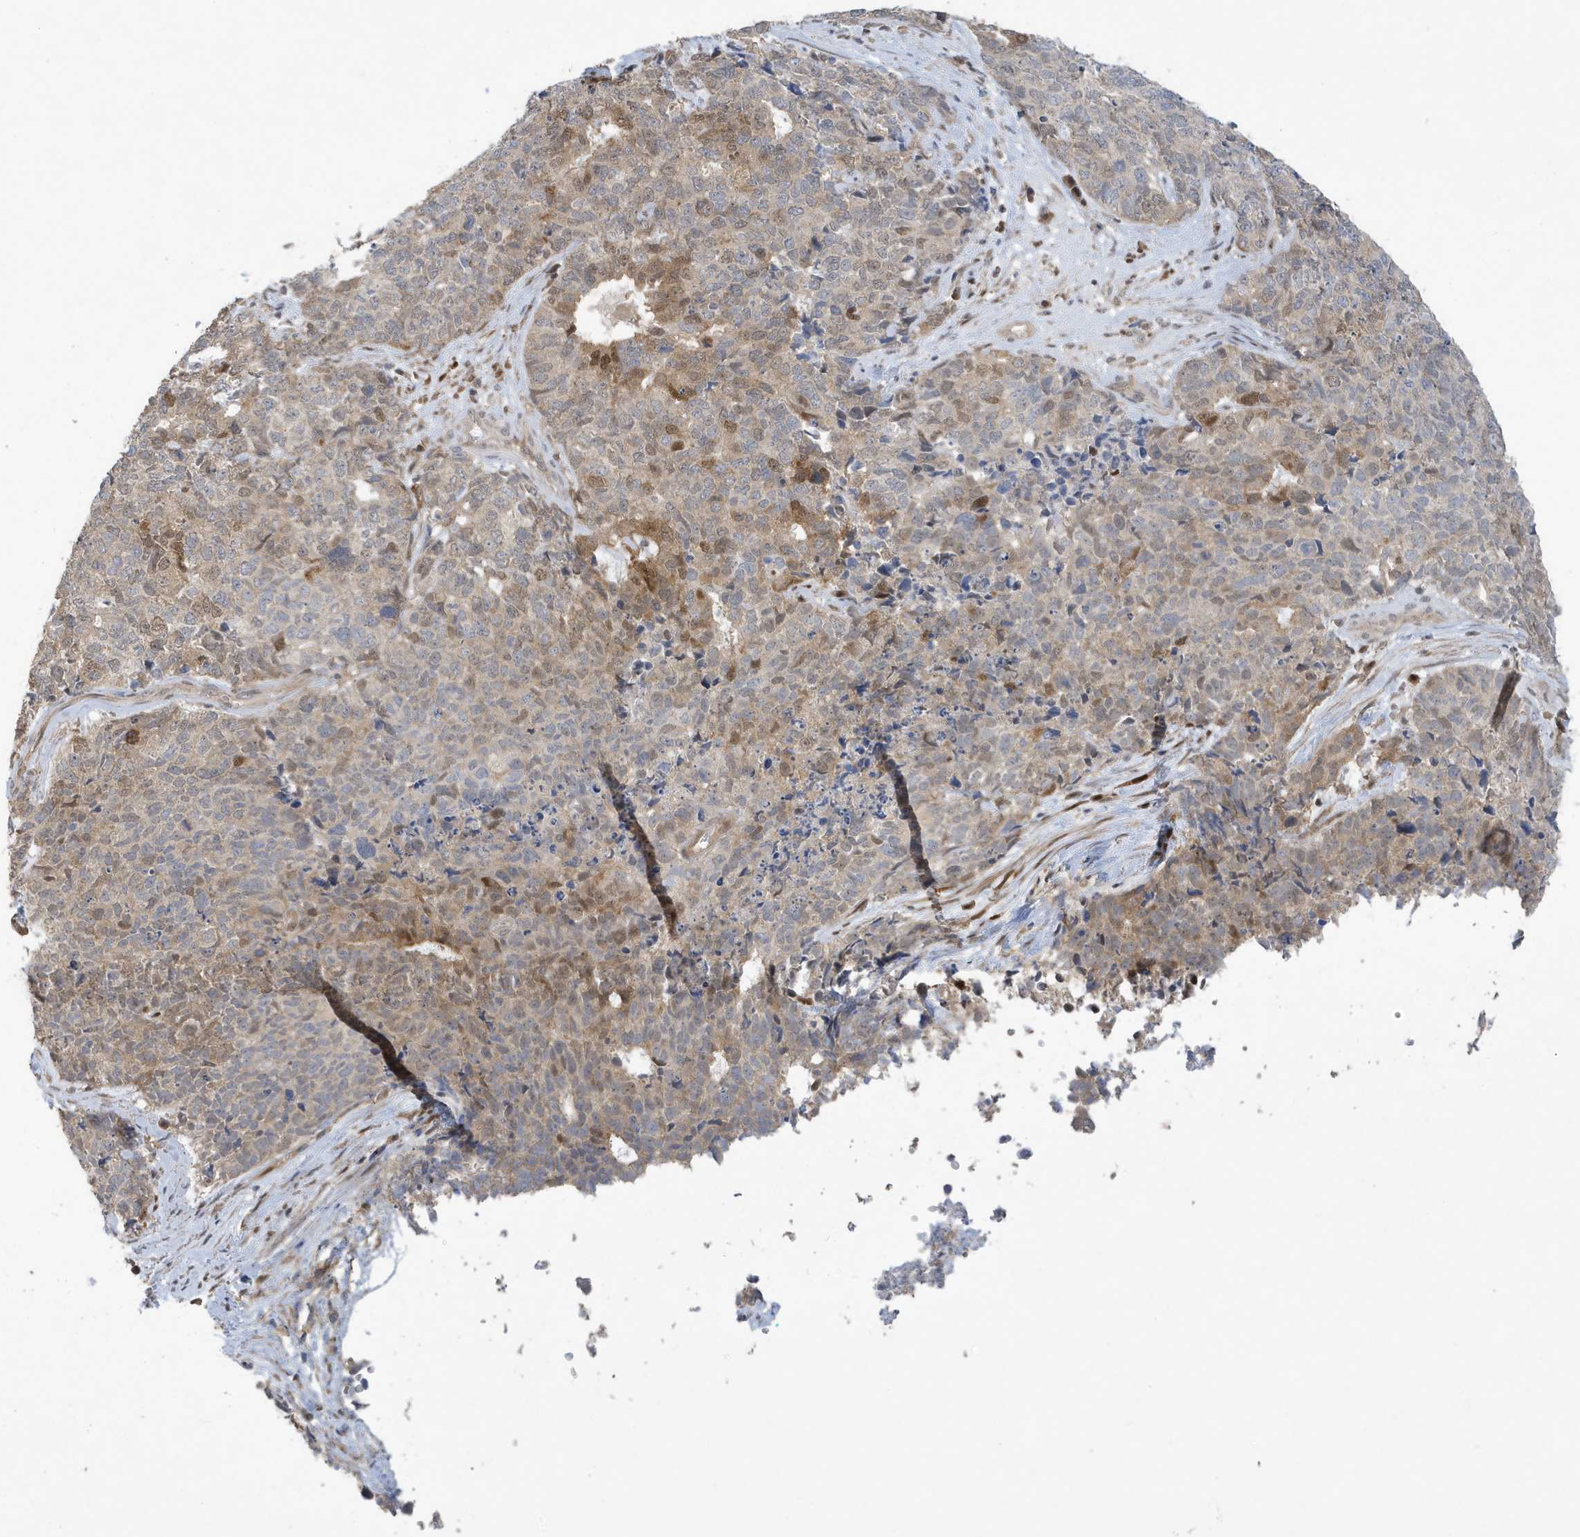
{"staining": {"intensity": "moderate", "quantity": "25%-75%", "location": "cytoplasmic/membranous,nuclear"}, "tissue": "cervical cancer", "cell_type": "Tumor cells", "image_type": "cancer", "snomed": [{"axis": "morphology", "description": "Squamous cell carcinoma, NOS"}, {"axis": "topography", "description": "Cervix"}], "caption": "A photomicrograph showing moderate cytoplasmic/membranous and nuclear staining in approximately 25%-75% of tumor cells in squamous cell carcinoma (cervical), as visualized by brown immunohistochemical staining.", "gene": "NCOA7", "patient": {"sex": "female", "age": 63}}